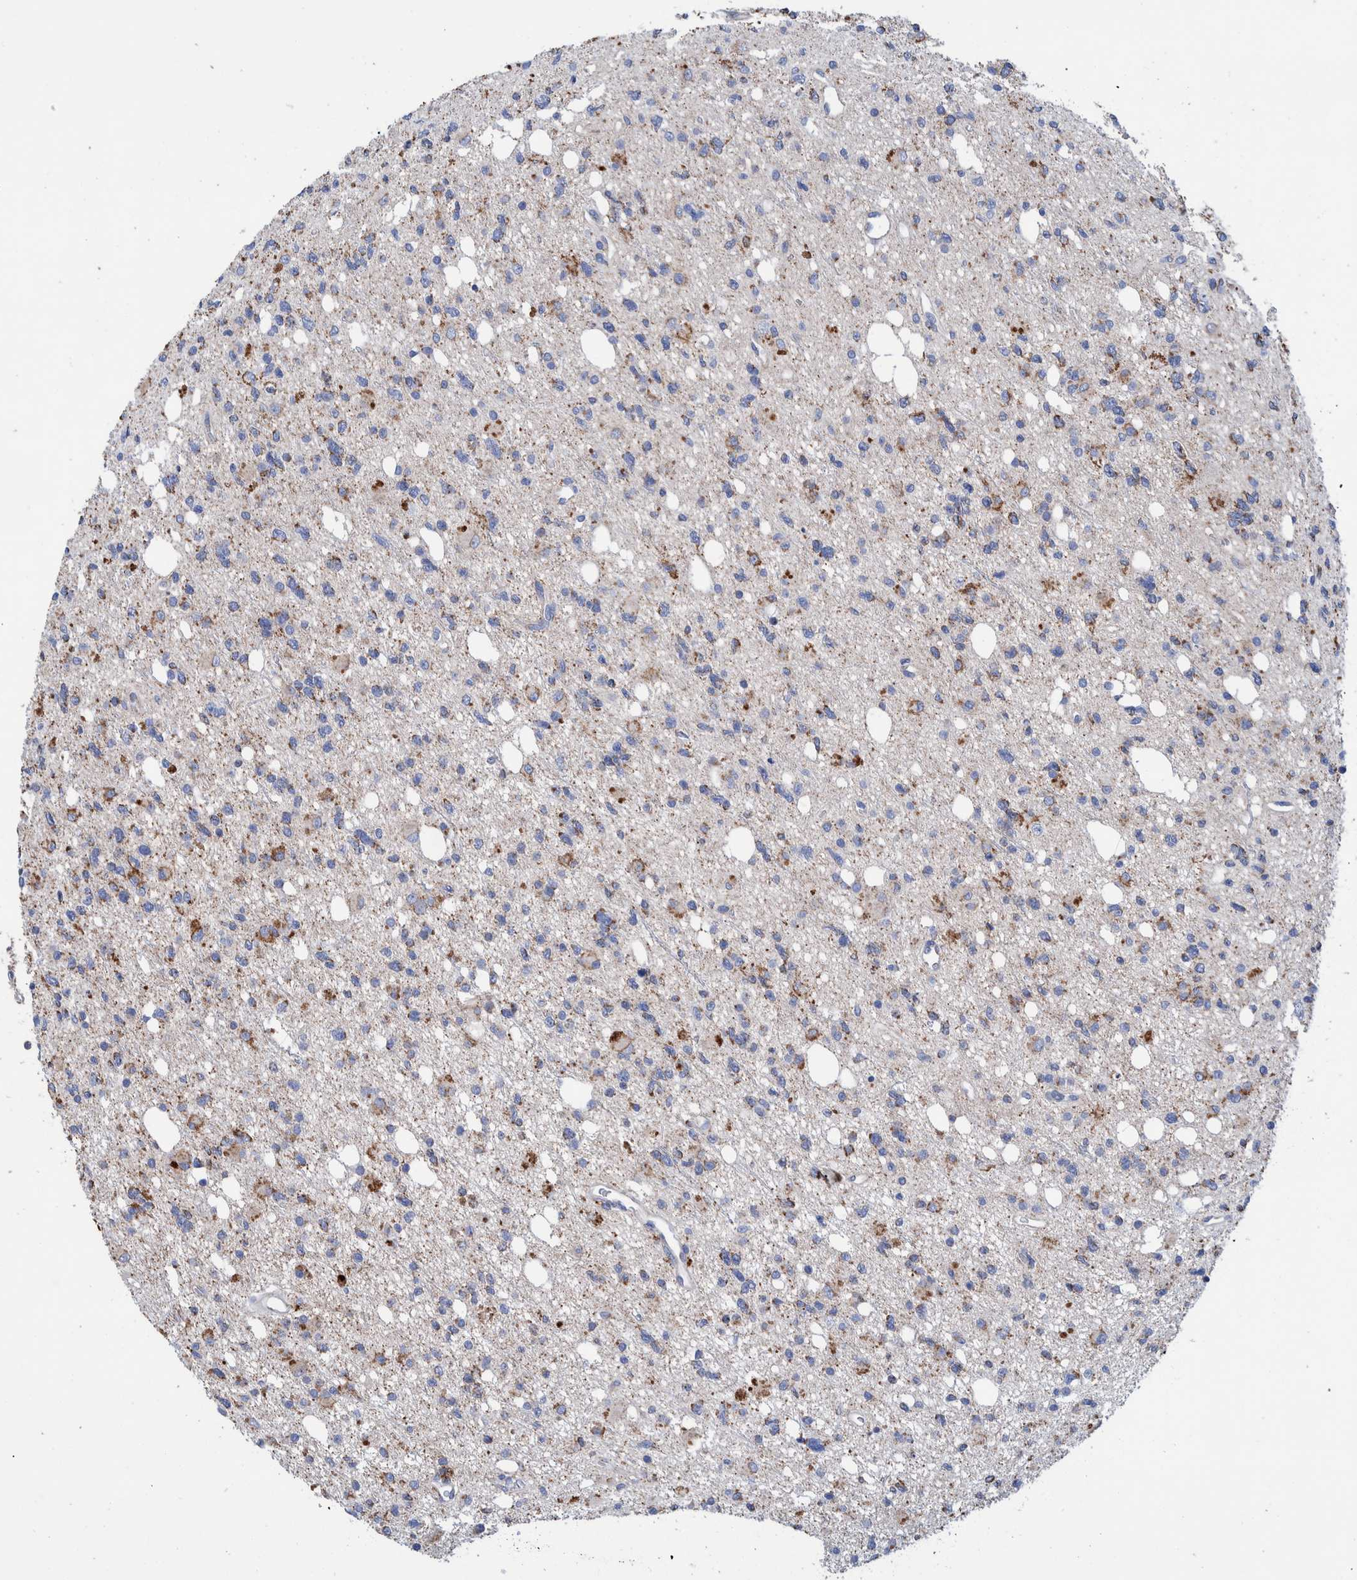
{"staining": {"intensity": "moderate", "quantity": "25%-75%", "location": "cytoplasmic/membranous"}, "tissue": "glioma", "cell_type": "Tumor cells", "image_type": "cancer", "snomed": [{"axis": "morphology", "description": "Glioma, malignant, High grade"}, {"axis": "topography", "description": "Brain"}], "caption": "The immunohistochemical stain labels moderate cytoplasmic/membranous staining in tumor cells of malignant glioma (high-grade) tissue.", "gene": "DECR1", "patient": {"sex": "female", "age": 62}}